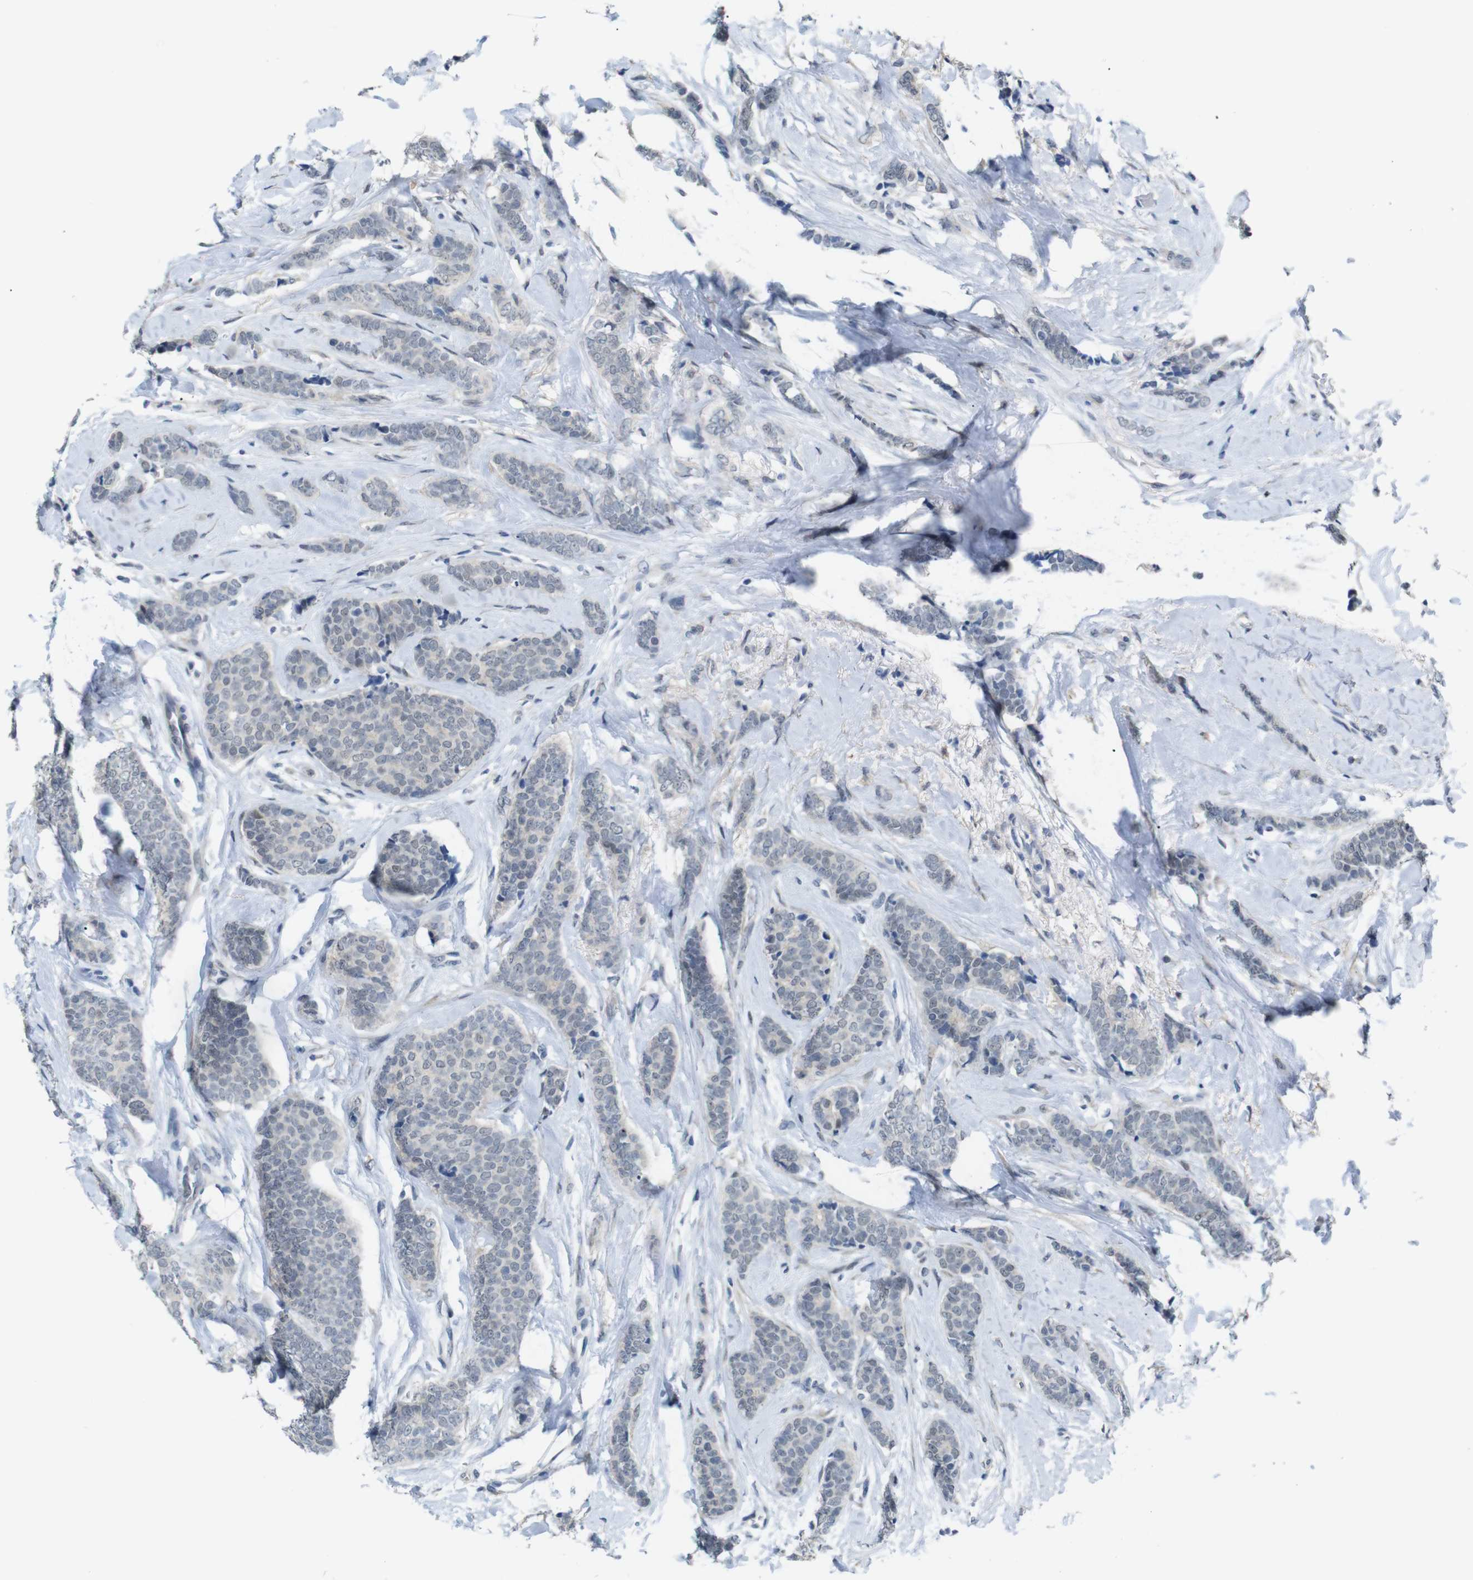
{"staining": {"intensity": "negative", "quantity": "none", "location": "none"}, "tissue": "breast cancer", "cell_type": "Tumor cells", "image_type": "cancer", "snomed": [{"axis": "morphology", "description": "Lobular carcinoma"}, {"axis": "topography", "description": "Skin"}, {"axis": "topography", "description": "Breast"}], "caption": "This is an IHC histopathology image of human lobular carcinoma (breast). There is no expression in tumor cells.", "gene": "GPR158", "patient": {"sex": "female", "age": 46}}